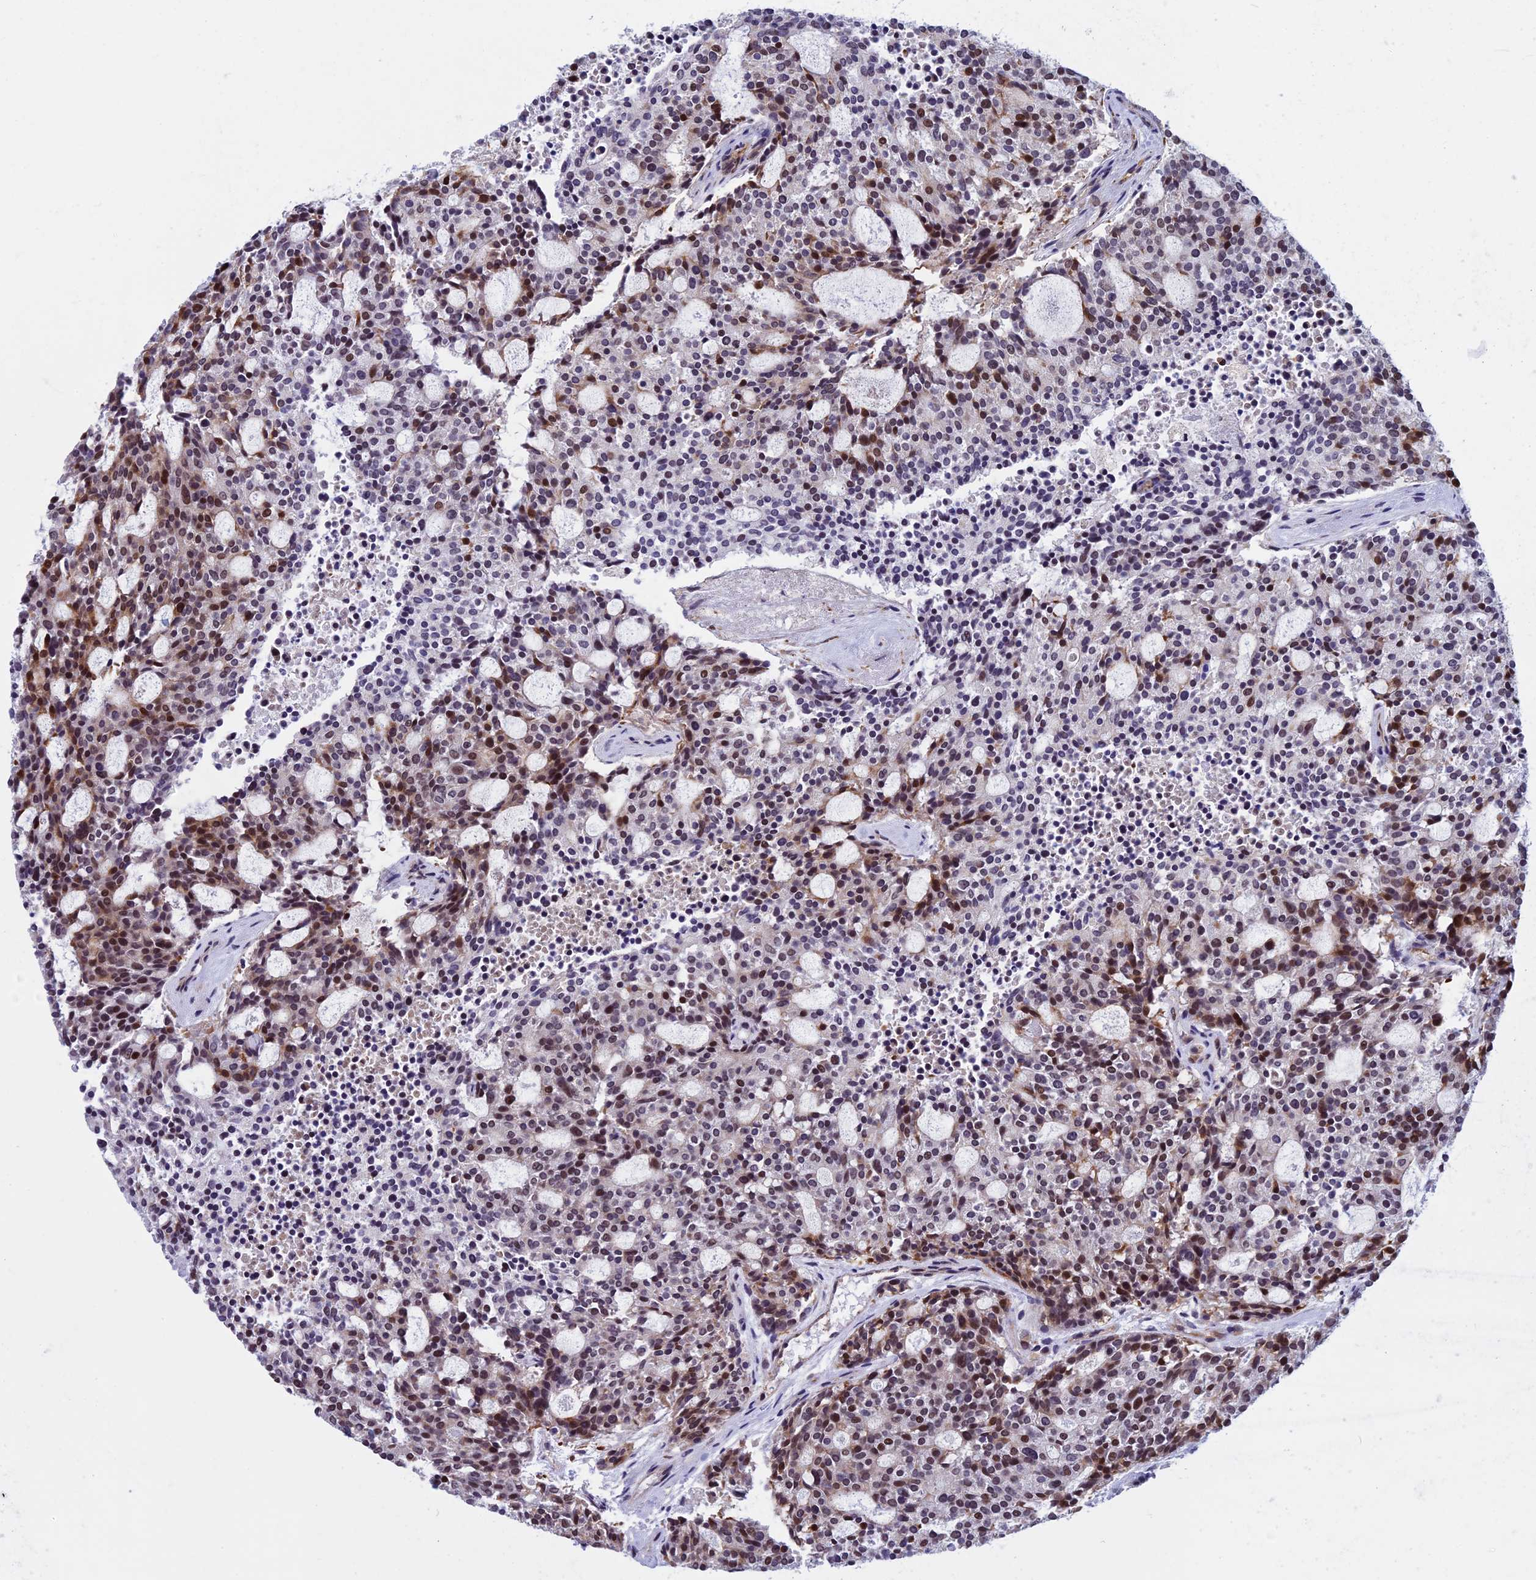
{"staining": {"intensity": "moderate", "quantity": "25%-75%", "location": "nuclear"}, "tissue": "carcinoid", "cell_type": "Tumor cells", "image_type": "cancer", "snomed": [{"axis": "morphology", "description": "Carcinoid, malignant, NOS"}, {"axis": "topography", "description": "Pancreas"}], "caption": "A high-resolution photomicrograph shows immunohistochemistry (IHC) staining of carcinoid, which demonstrates moderate nuclear expression in approximately 25%-75% of tumor cells. (DAB (3,3'-diaminobenzidine) IHC, brown staining for protein, blue staining for nuclei).", "gene": "NIPBL", "patient": {"sex": "female", "age": 54}}